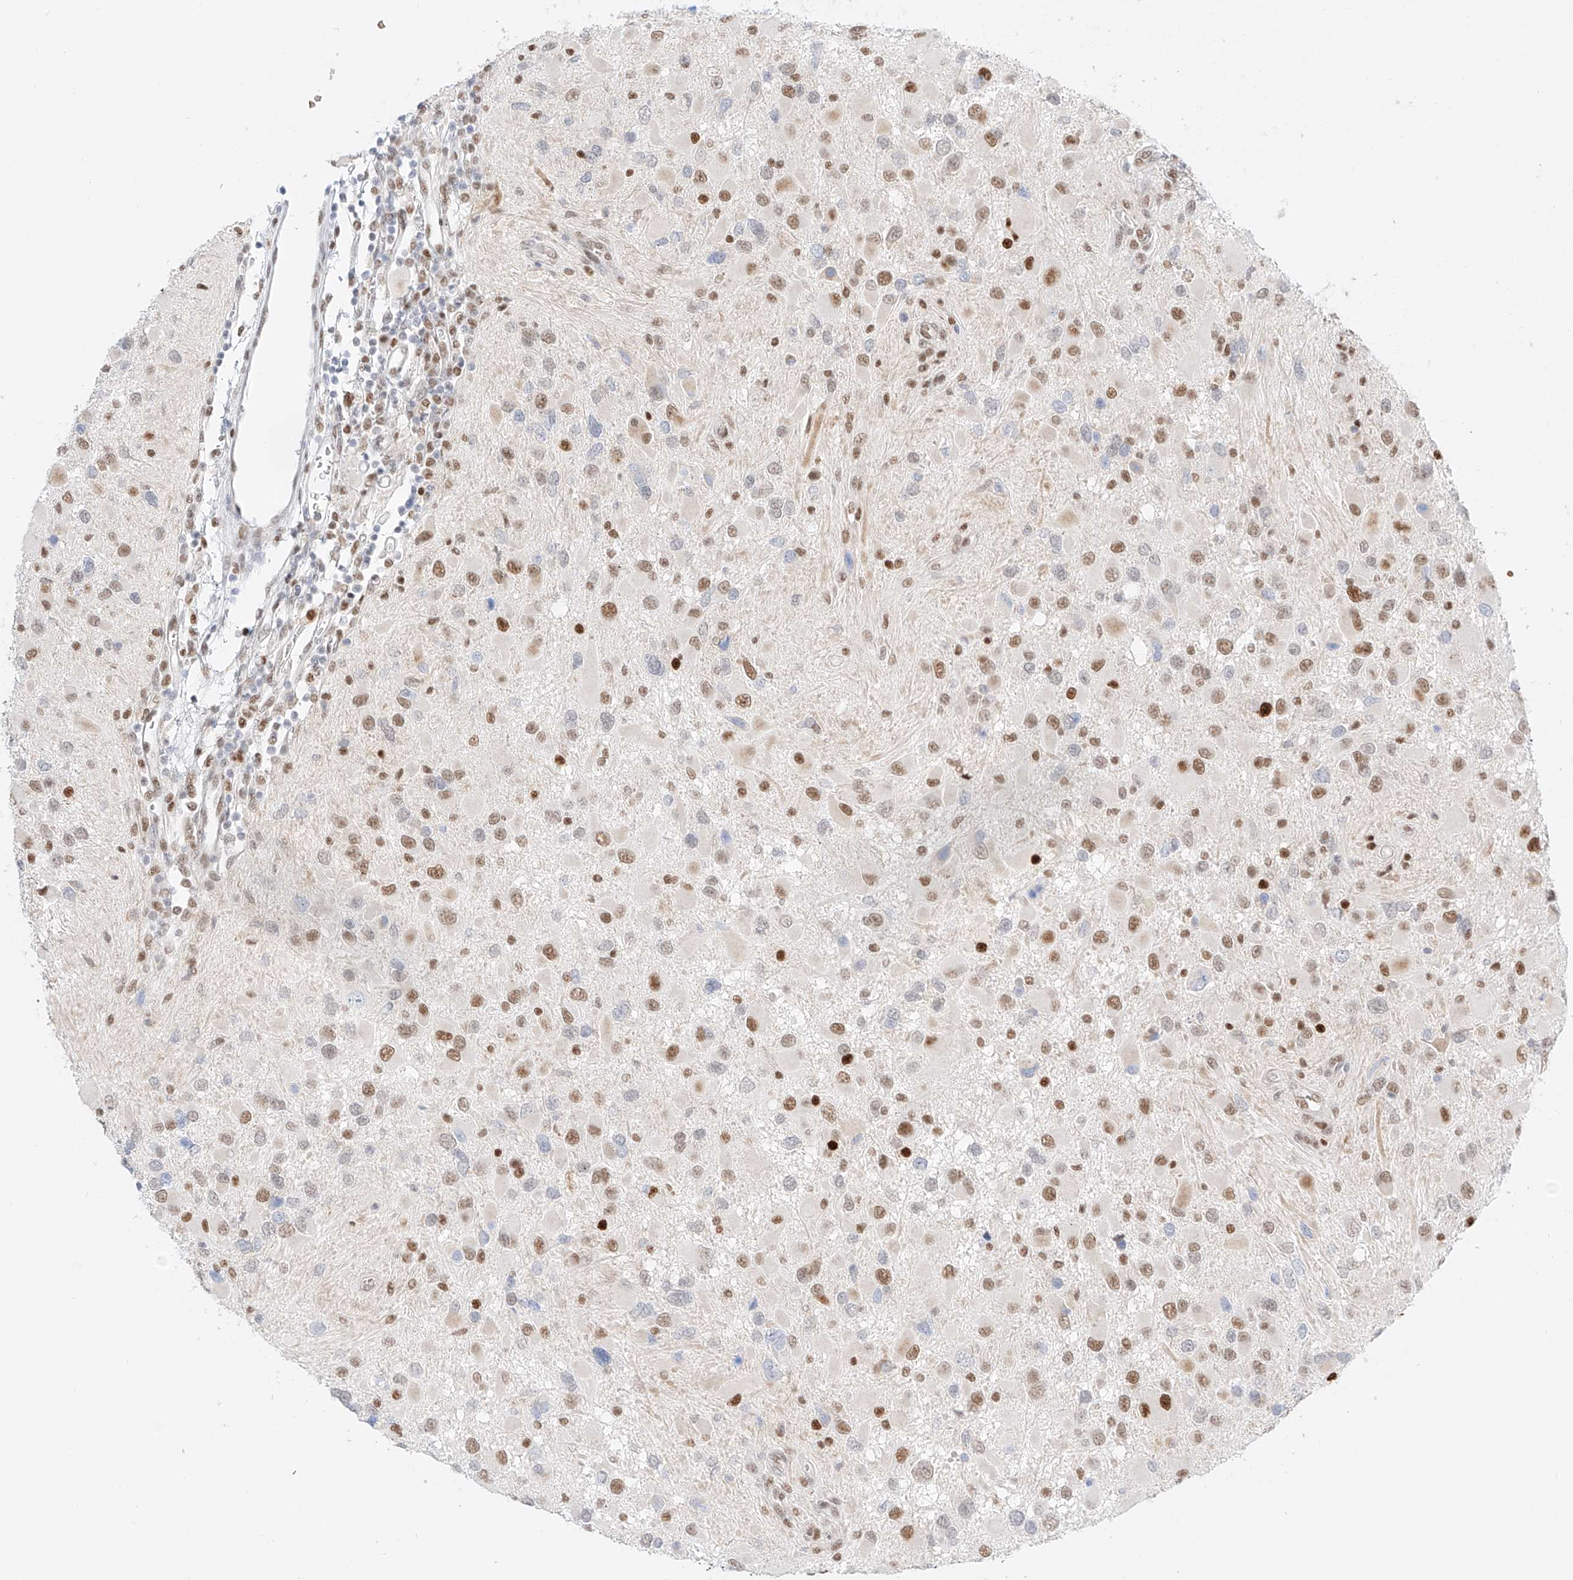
{"staining": {"intensity": "moderate", "quantity": "25%-75%", "location": "nuclear"}, "tissue": "glioma", "cell_type": "Tumor cells", "image_type": "cancer", "snomed": [{"axis": "morphology", "description": "Glioma, malignant, High grade"}, {"axis": "topography", "description": "Brain"}], "caption": "Immunohistochemical staining of high-grade glioma (malignant) demonstrates medium levels of moderate nuclear protein expression in approximately 25%-75% of tumor cells. (DAB IHC, brown staining for protein, blue staining for nuclei).", "gene": "APIP", "patient": {"sex": "male", "age": 53}}